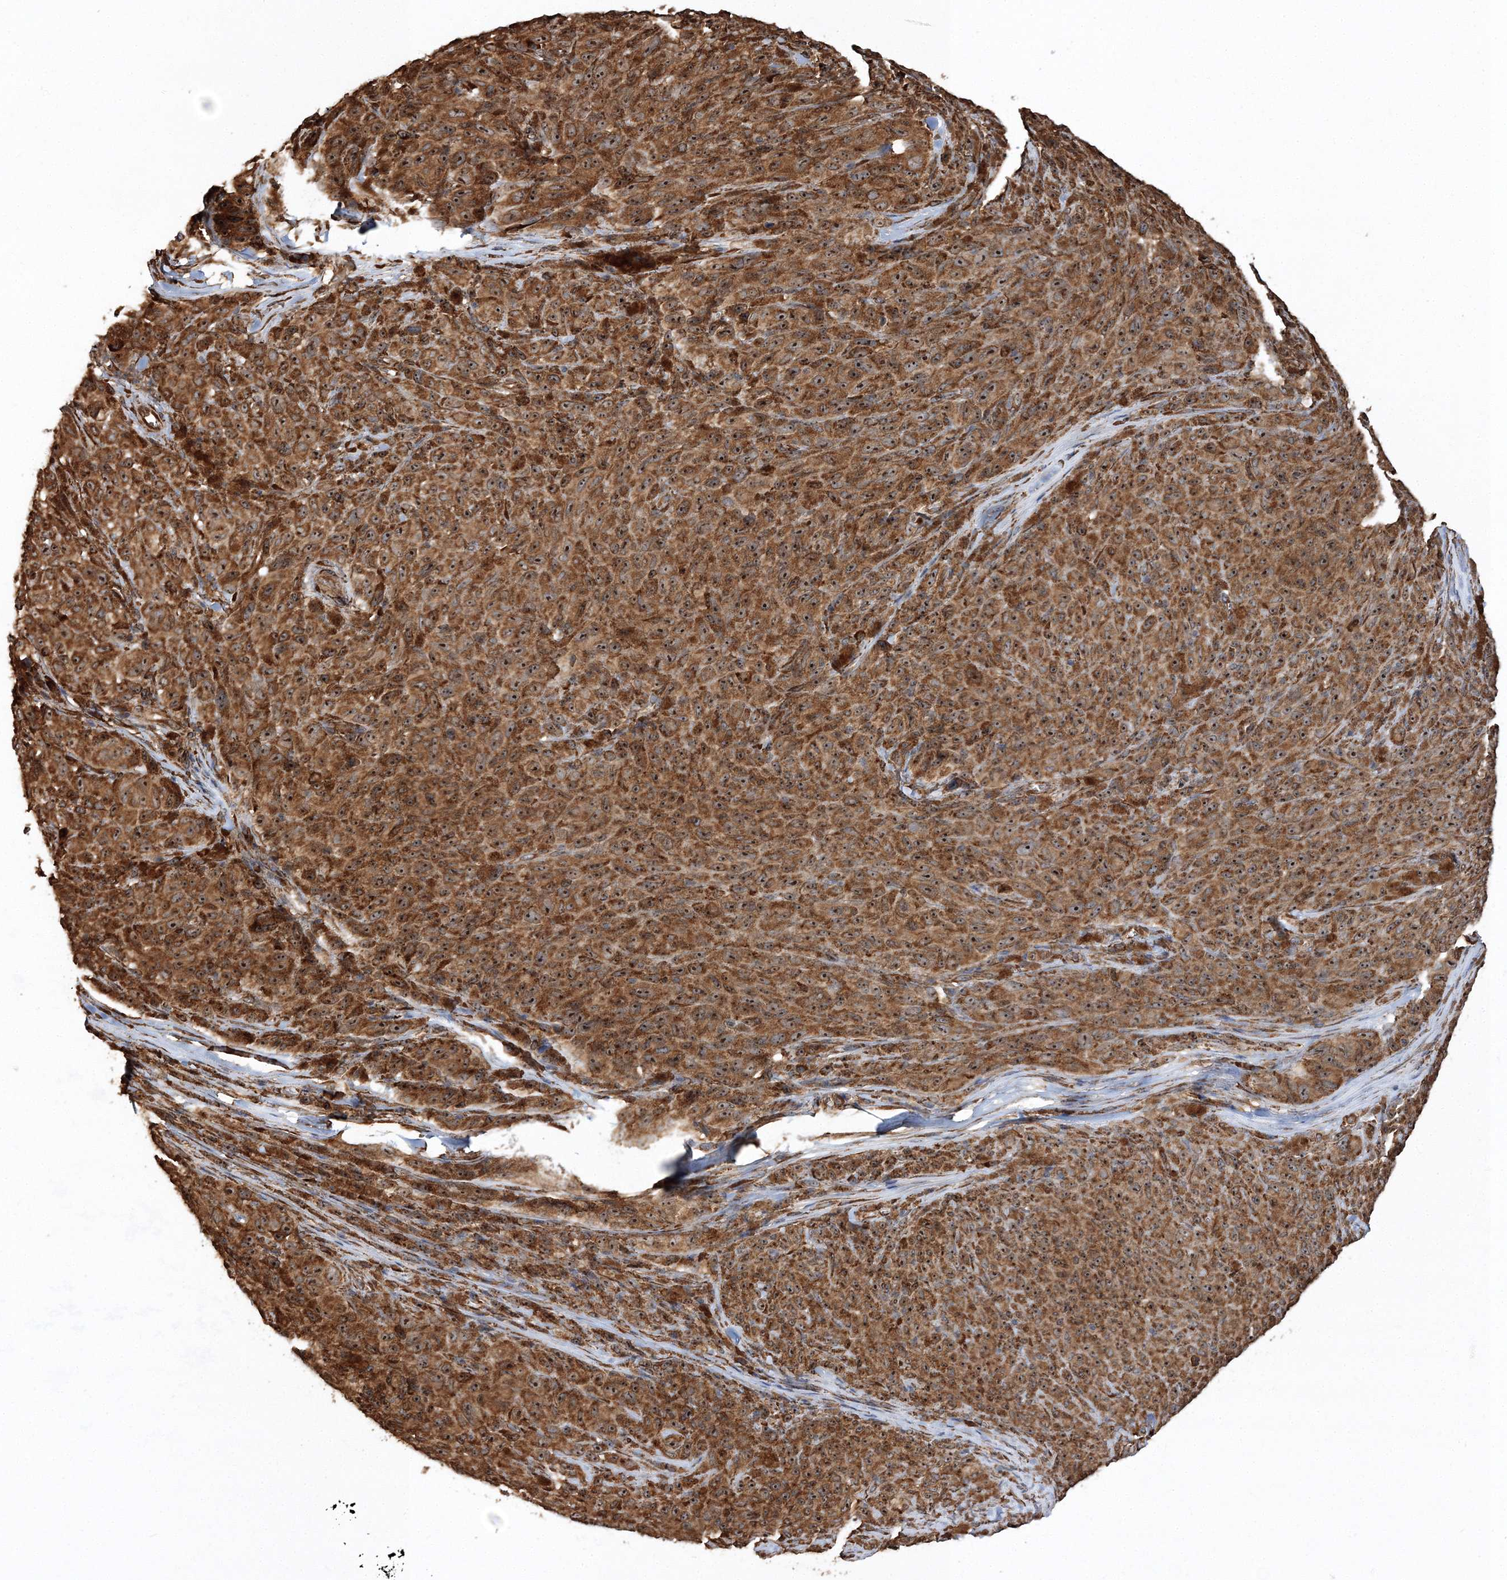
{"staining": {"intensity": "strong", "quantity": ">75%", "location": "cytoplasmic/membranous,nuclear"}, "tissue": "melanoma", "cell_type": "Tumor cells", "image_type": "cancer", "snomed": [{"axis": "morphology", "description": "Malignant melanoma, NOS"}, {"axis": "topography", "description": "Skin"}], "caption": "Brown immunohistochemical staining in melanoma demonstrates strong cytoplasmic/membranous and nuclear expression in approximately >75% of tumor cells.", "gene": "SCRN3", "patient": {"sex": "female", "age": 82}}